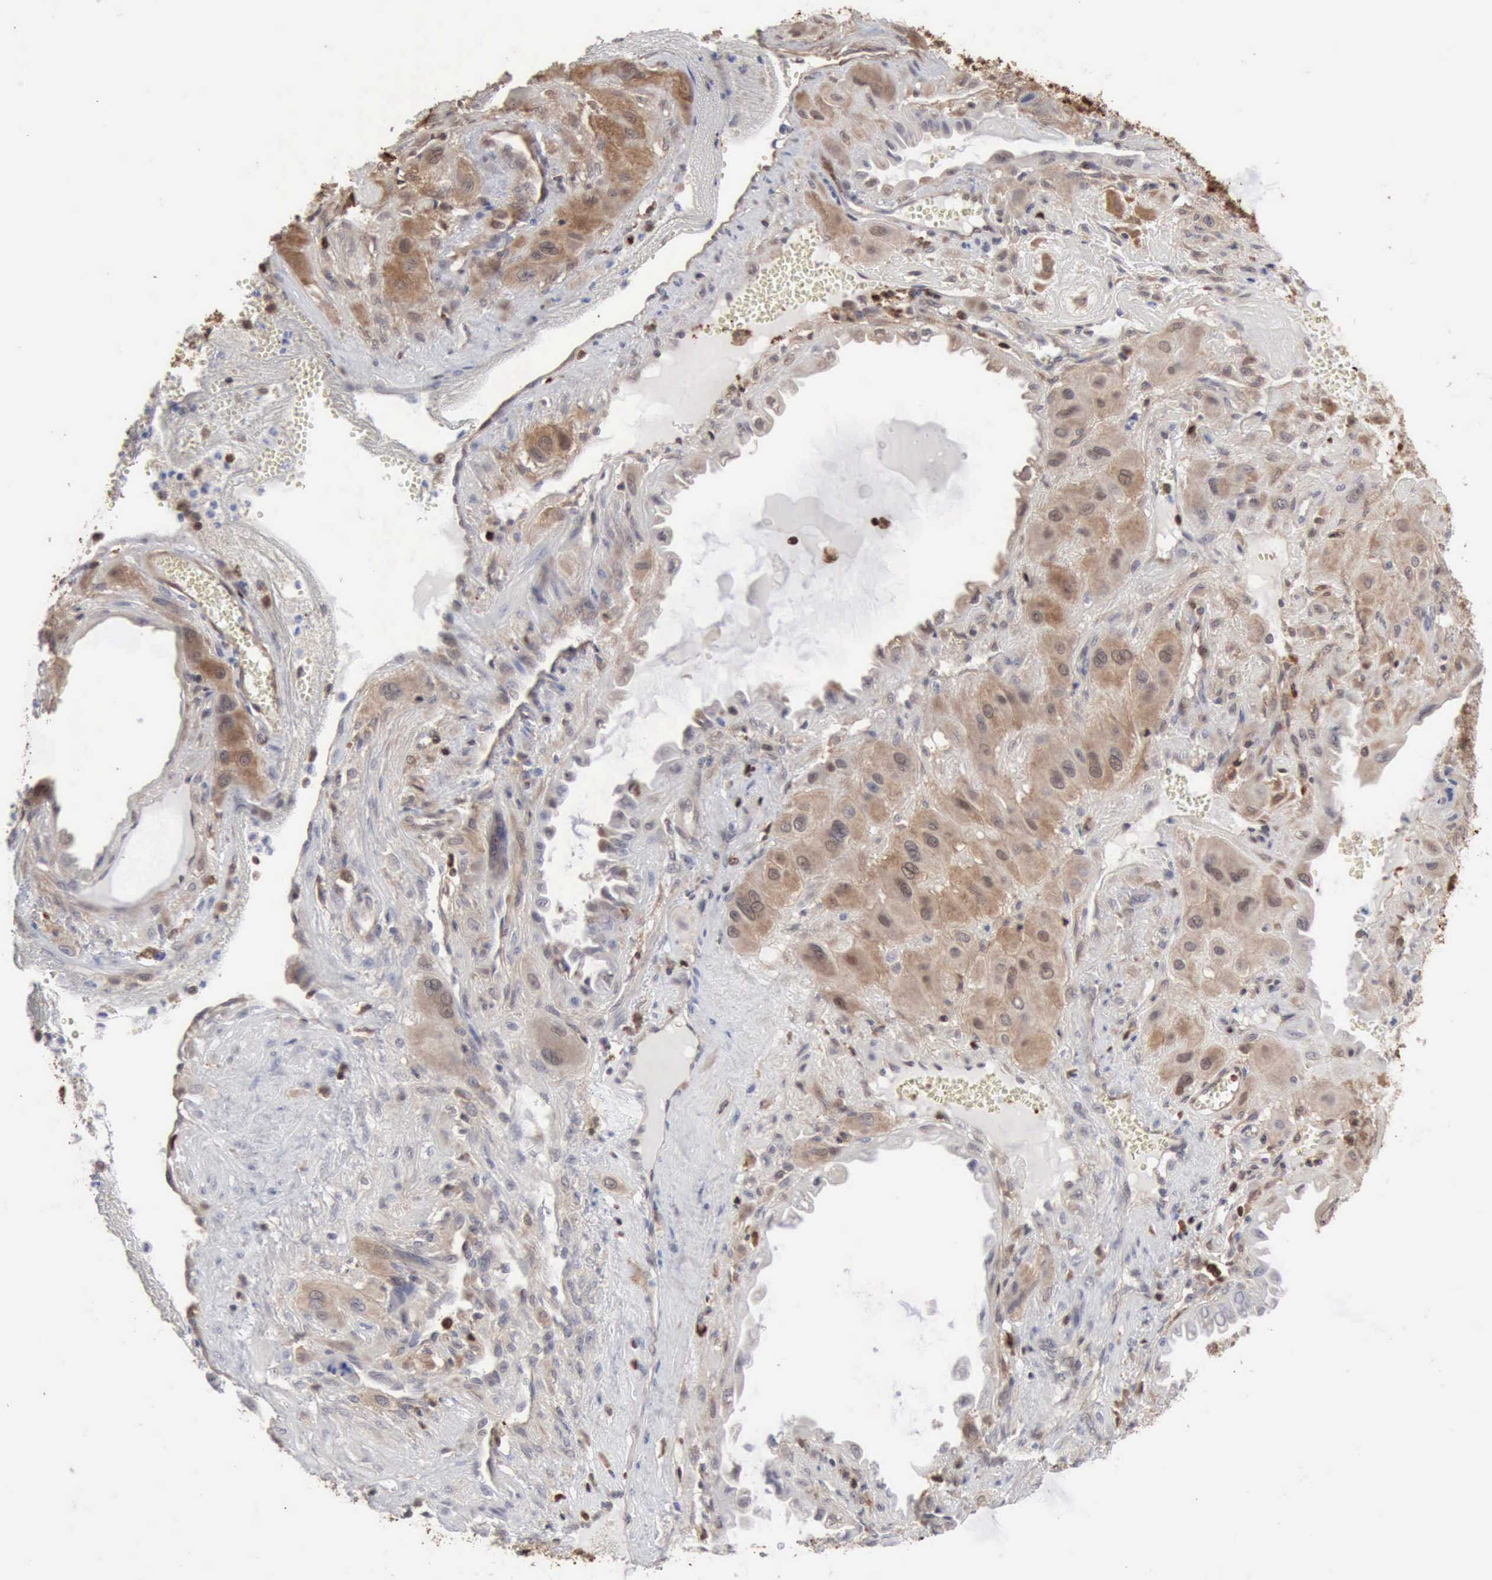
{"staining": {"intensity": "weak", "quantity": "25%-75%", "location": "cytoplasmic/membranous"}, "tissue": "cervical cancer", "cell_type": "Tumor cells", "image_type": "cancer", "snomed": [{"axis": "morphology", "description": "Squamous cell carcinoma, NOS"}, {"axis": "topography", "description": "Cervix"}], "caption": "Immunohistochemistry (DAB (3,3'-diaminobenzidine)) staining of cervical cancer (squamous cell carcinoma) exhibits weak cytoplasmic/membranous protein positivity in about 25%-75% of tumor cells. (Stains: DAB in brown, nuclei in blue, Microscopy: brightfield microscopy at high magnification).", "gene": "STAT1", "patient": {"sex": "female", "age": 34}}